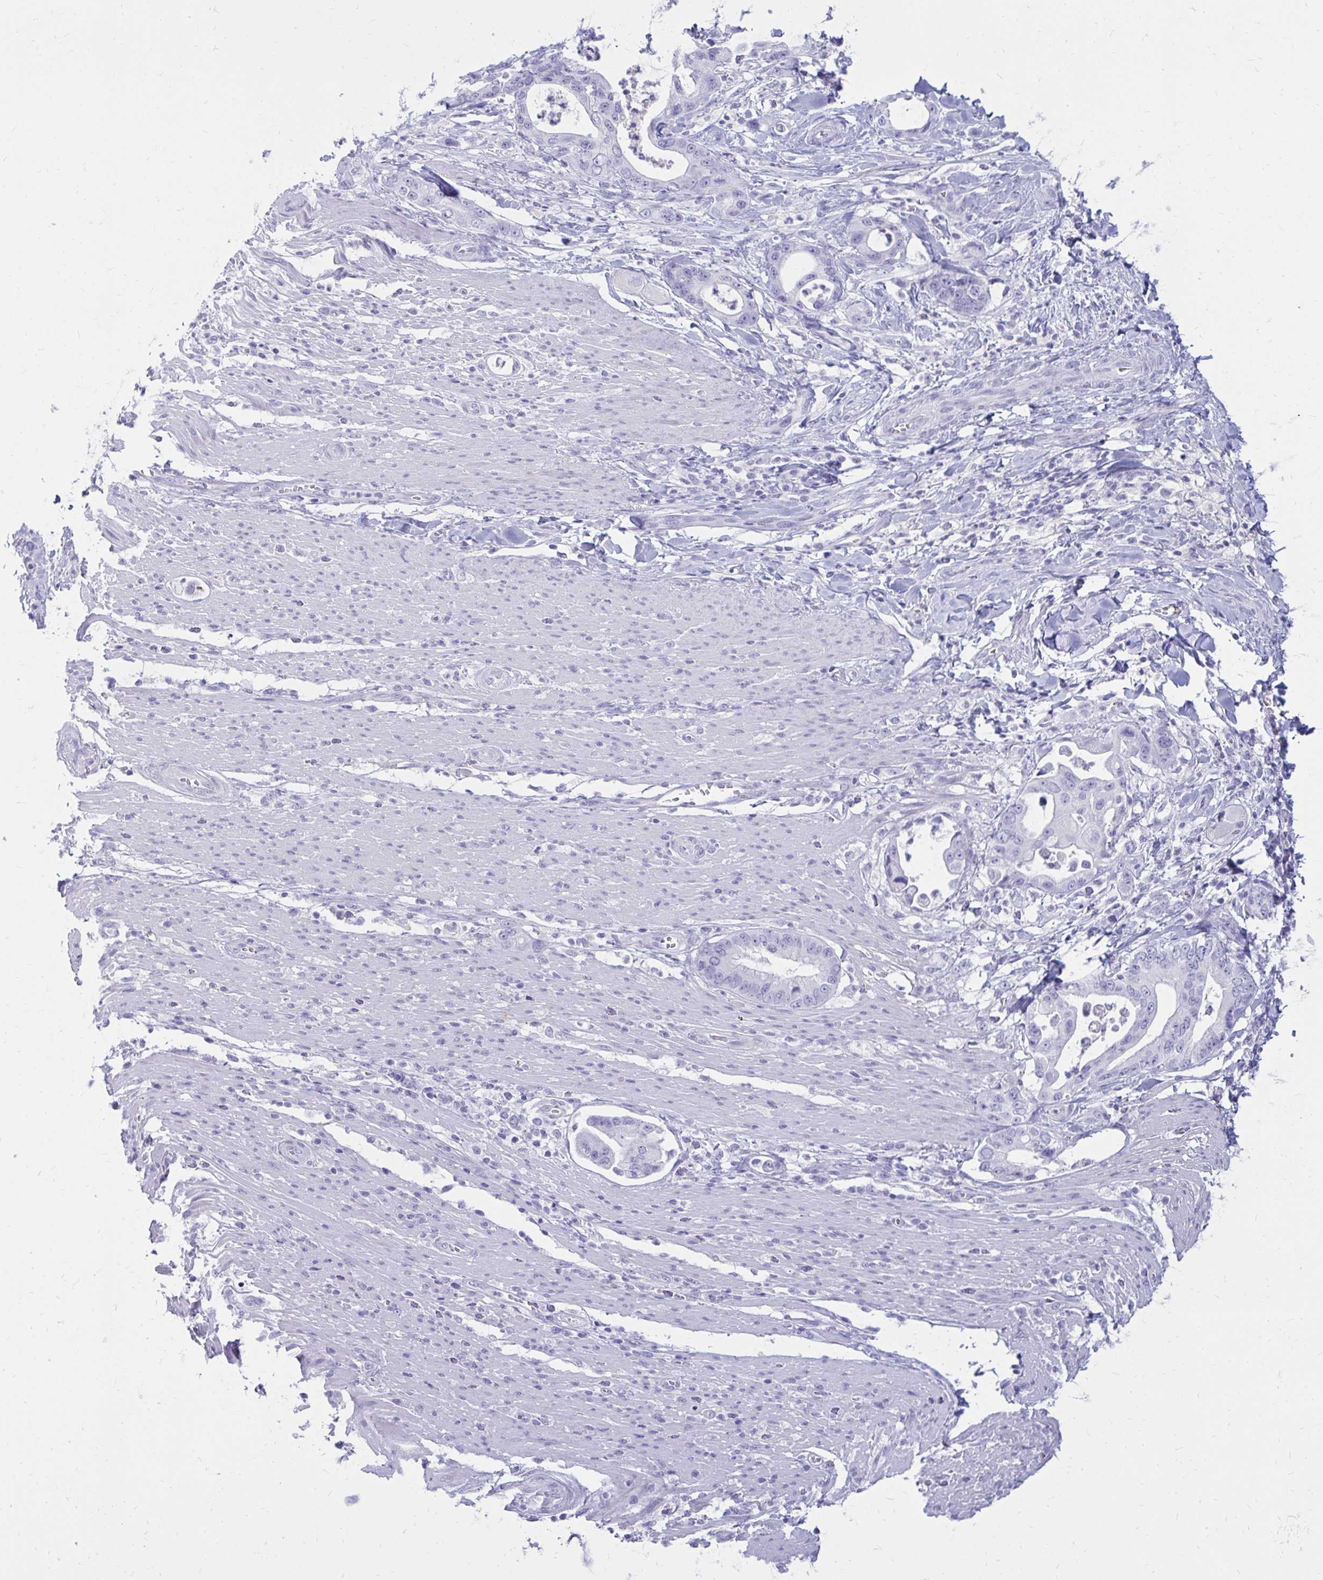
{"staining": {"intensity": "negative", "quantity": "none", "location": "none"}, "tissue": "pancreatic cancer", "cell_type": "Tumor cells", "image_type": "cancer", "snomed": [{"axis": "morphology", "description": "Adenocarcinoma, NOS"}, {"axis": "topography", "description": "Pancreas"}], "caption": "Tumor cells are negative for brown protein staining in pancreatic cancer.", "gene": "NANOGNB", "patient": {"sex": "male", "age": 68}}